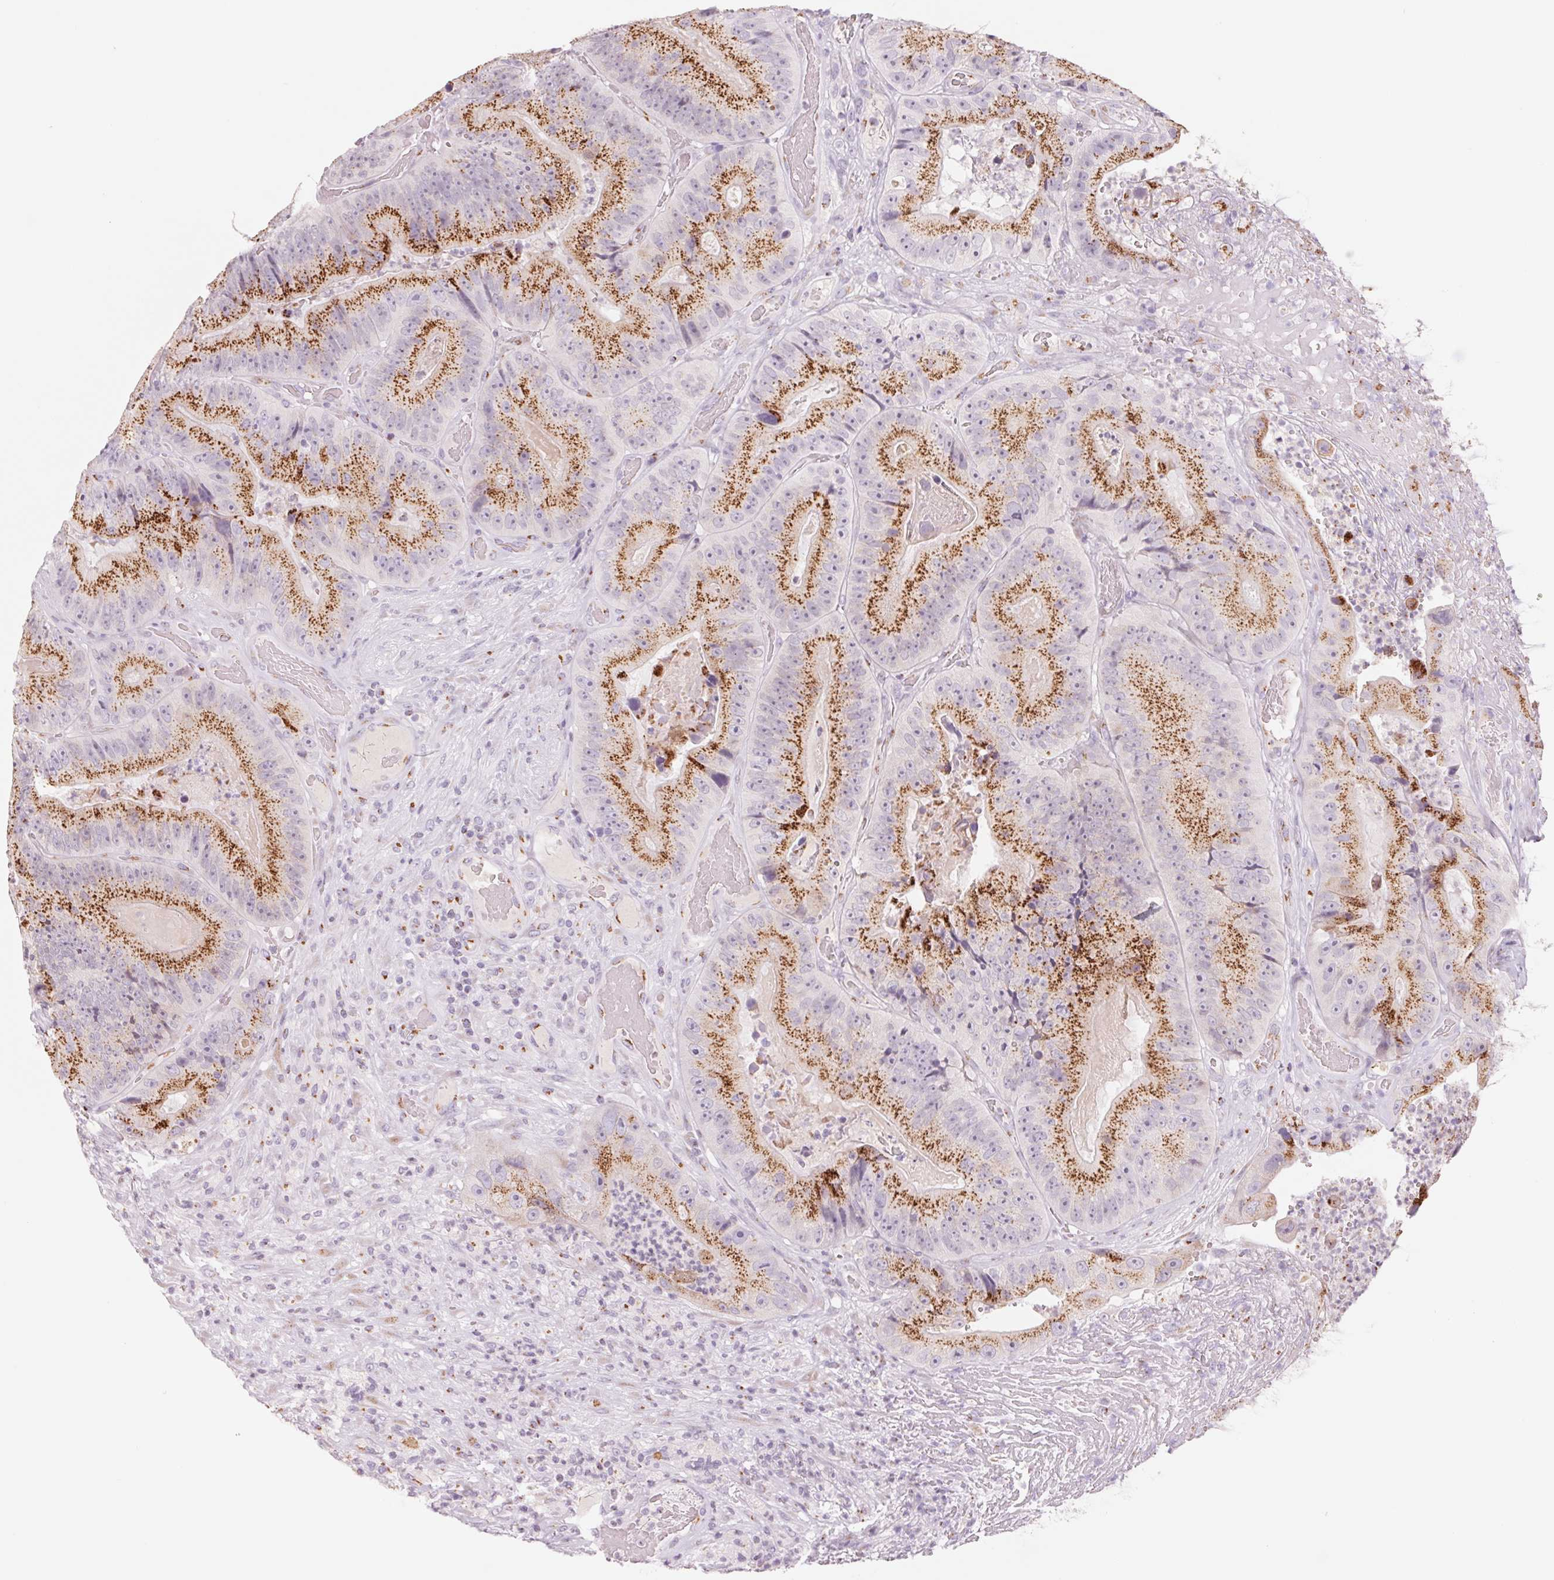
{"staining": {"intensity": "strong", "quantity": ">75%", "location": "cytoplasmic/membranous"}, "tissue": "colorectal cancer", "cell_type": "Tumor cells", "image_type": "cancer", "snomed": [{"axis": "morphology", "description": "Adenocarcinoma, NOS"}, {"axis": "topography", "description": "Colon"}], "caption": "This histopathology image displays immunohistochemistry (IHC) staining of colorectal cancer (adenocarcinoma), with high strong cytoplasmic/membranous positivity in about >75% of tumor cells.", "gene": "GALNT7", "patient": {"sex": "female", "age": 86}}